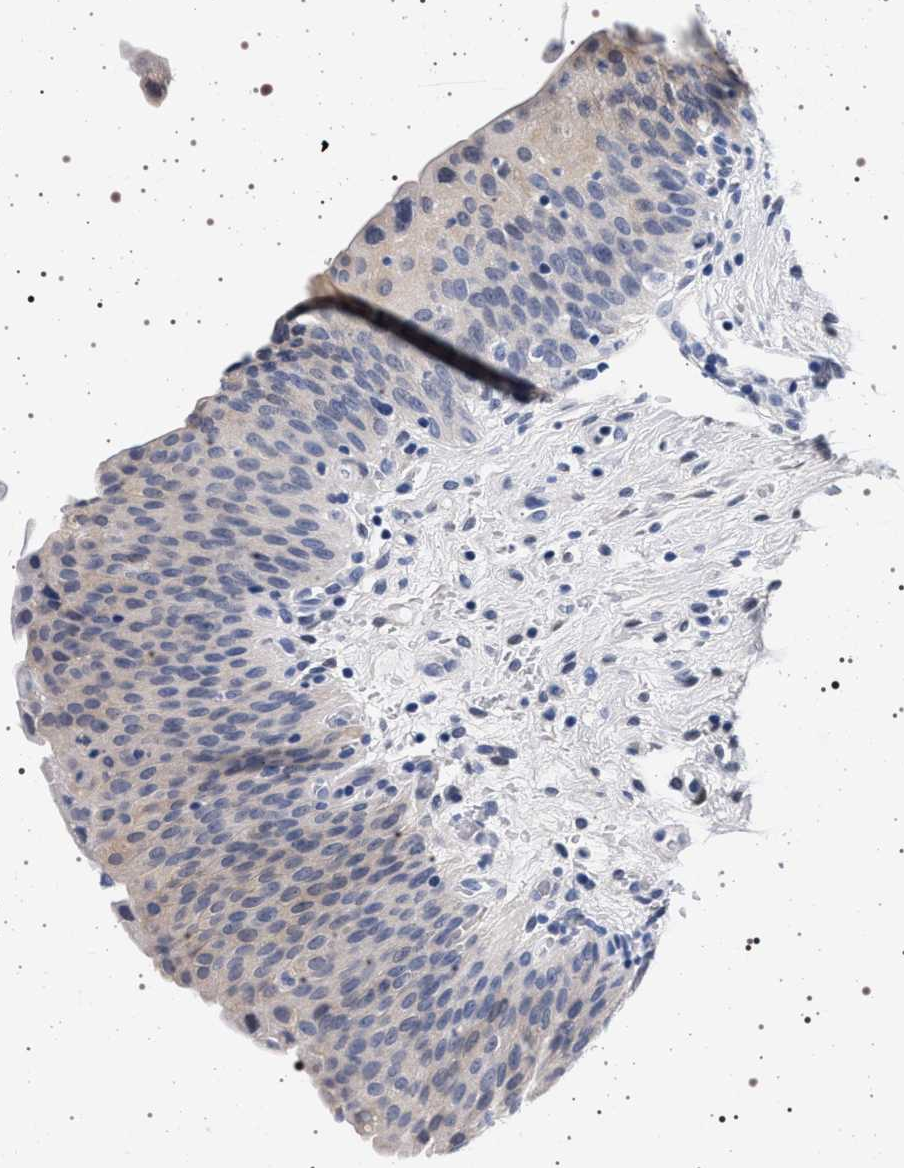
{"staining": {"intensity": "weak", "quantity": "<25%", "location": "cytoplasmic/membranous"}, "tissue": "urinary bladder", "cell_type": "Urothelial cells", "image_type": "normal", "snomed": [{"axis": "morphology", "description": "Normal tissue, NOS"}, {"axis": "morphology", "description": "Dysplasia, NOS"}, {"axis": "topography", "description": "Urinary bladder"}], "caption": "Urothelial cells show no significant positivity in normal urinary bladder.", "gene": "MAPK10", "patient": {"sex": "male", "age": 35}}